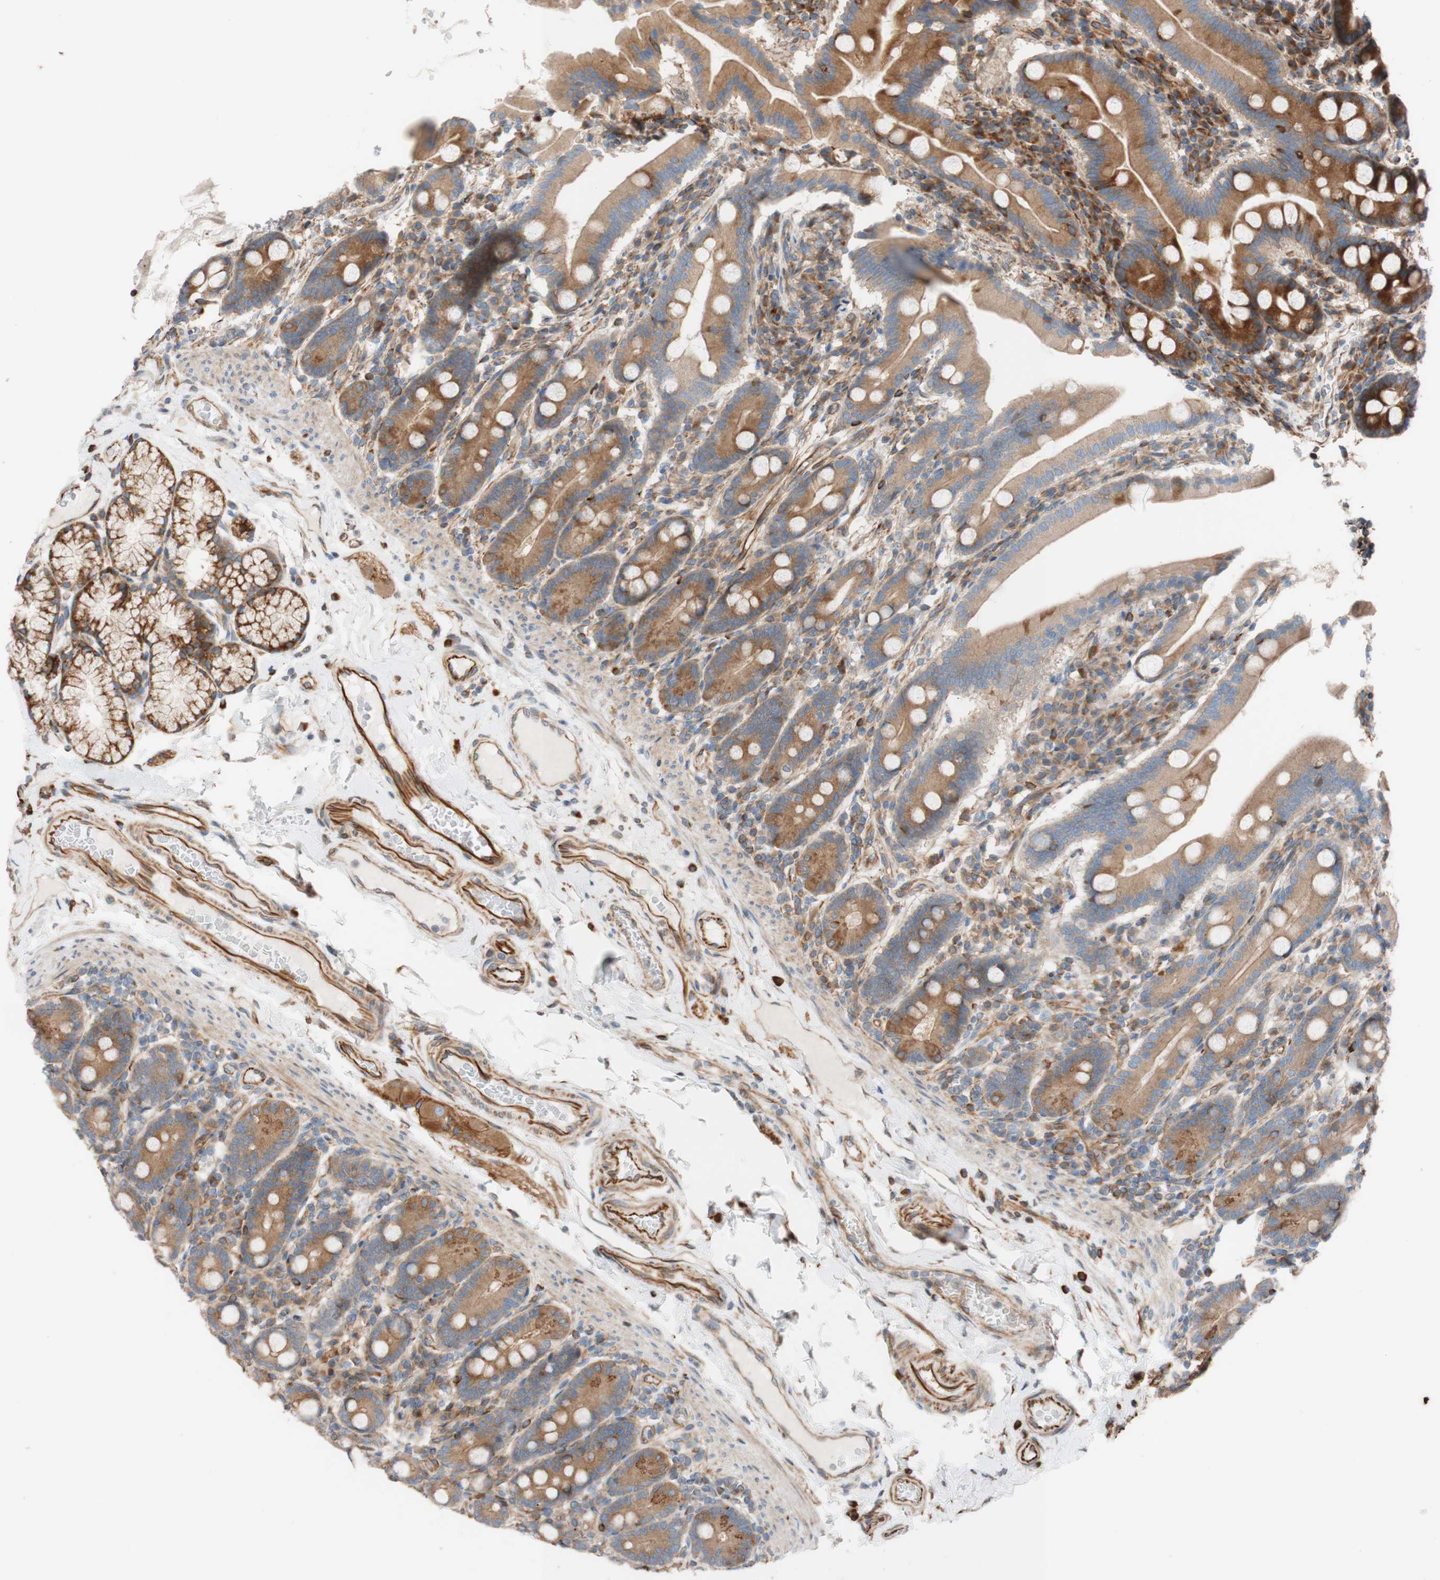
{"staining": {"intensity": "moderate", "quantity": ">75%", "location": "cytoplasmic/membranous"}, "tissue": "duodenum", "cell_type": "Glandular cells", "image_type": "normal", "snomed": [{"axis": "morphology", "description": "Normal tissue, NOS"}, {"axis": "topography", "description": "Duodenum"}], "caption": "Moderate cytoplasmic/membranous protein expression is present in about >75% of glandular cells in duodenum. The staining was performed using DAB (3,3'-diaminobenzidine), with brown indicating positive protein expression. Nuclei are stained blue with hematoxylin.", "gene": "C1orf43", "patient": {"sex": "male", "age": 50}}